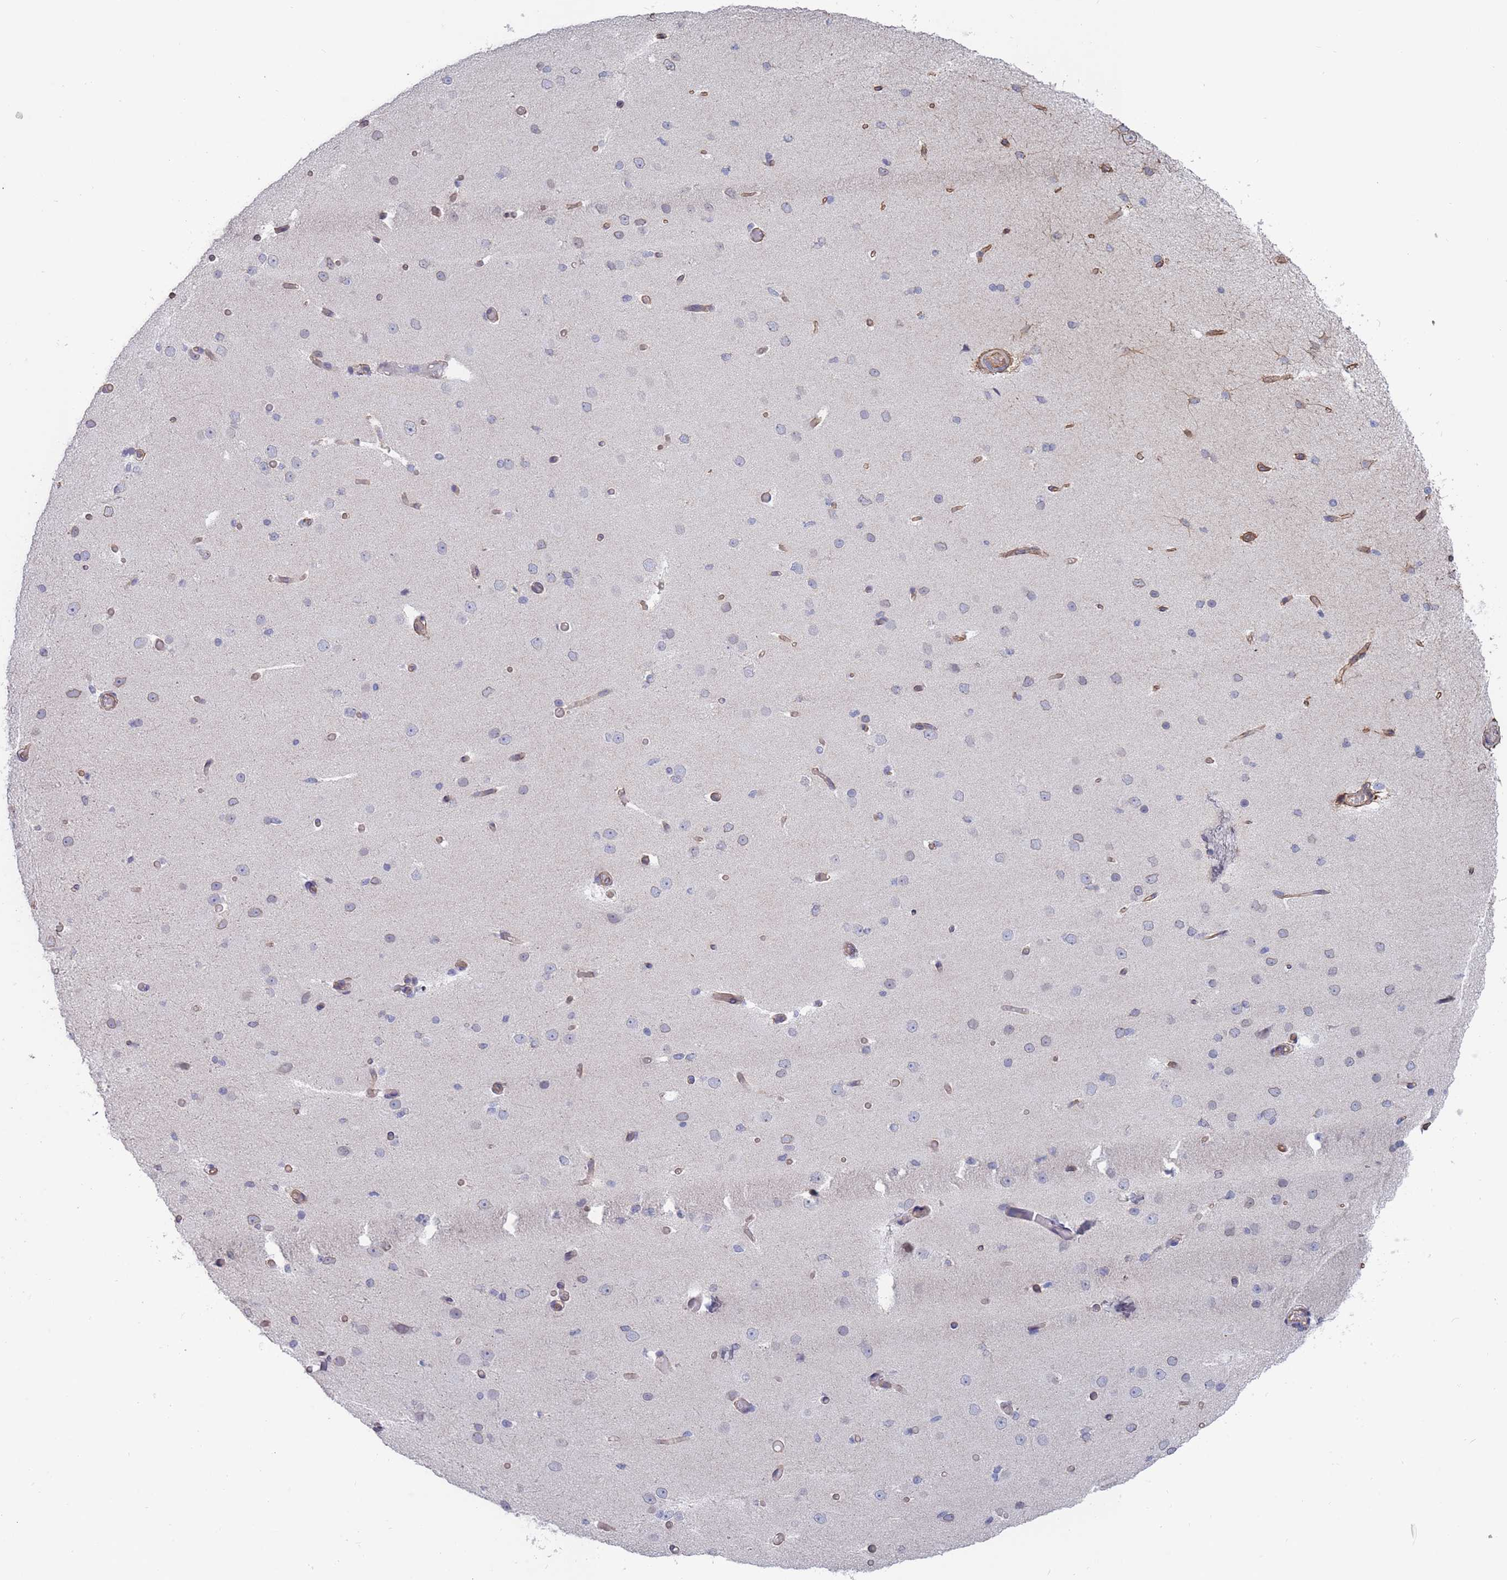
{"staining": {"intensity": "moderate", "quantity": ">75%", "location": "cytoplasmic/membranous"}, "tissue": "cerebral cortex", "cell_type": "Endothelial cells", "image_type": "normal", "snomed": [{"axis": "morphology", "description": "Normal tissue, NOS"}, {"axis": "morphology", "description": "Inflammation, NOS"}, {"axis": "topography", "description": "Cerebral cortex"}], "caption": "Brown immunohistochemical staining in benign human cerebral cortex demonstrates moderate cytoplasmic/membranous expression in approximately >75% of endothelial cells. (Stains: DAB (3,3'-diaminobenzidine) in brown, nuclei in blue, Microscopy: brightfield microscopy at high magnification).", "gene": "SLC1A6", "patient": {"sex": "male", "age": 6}}